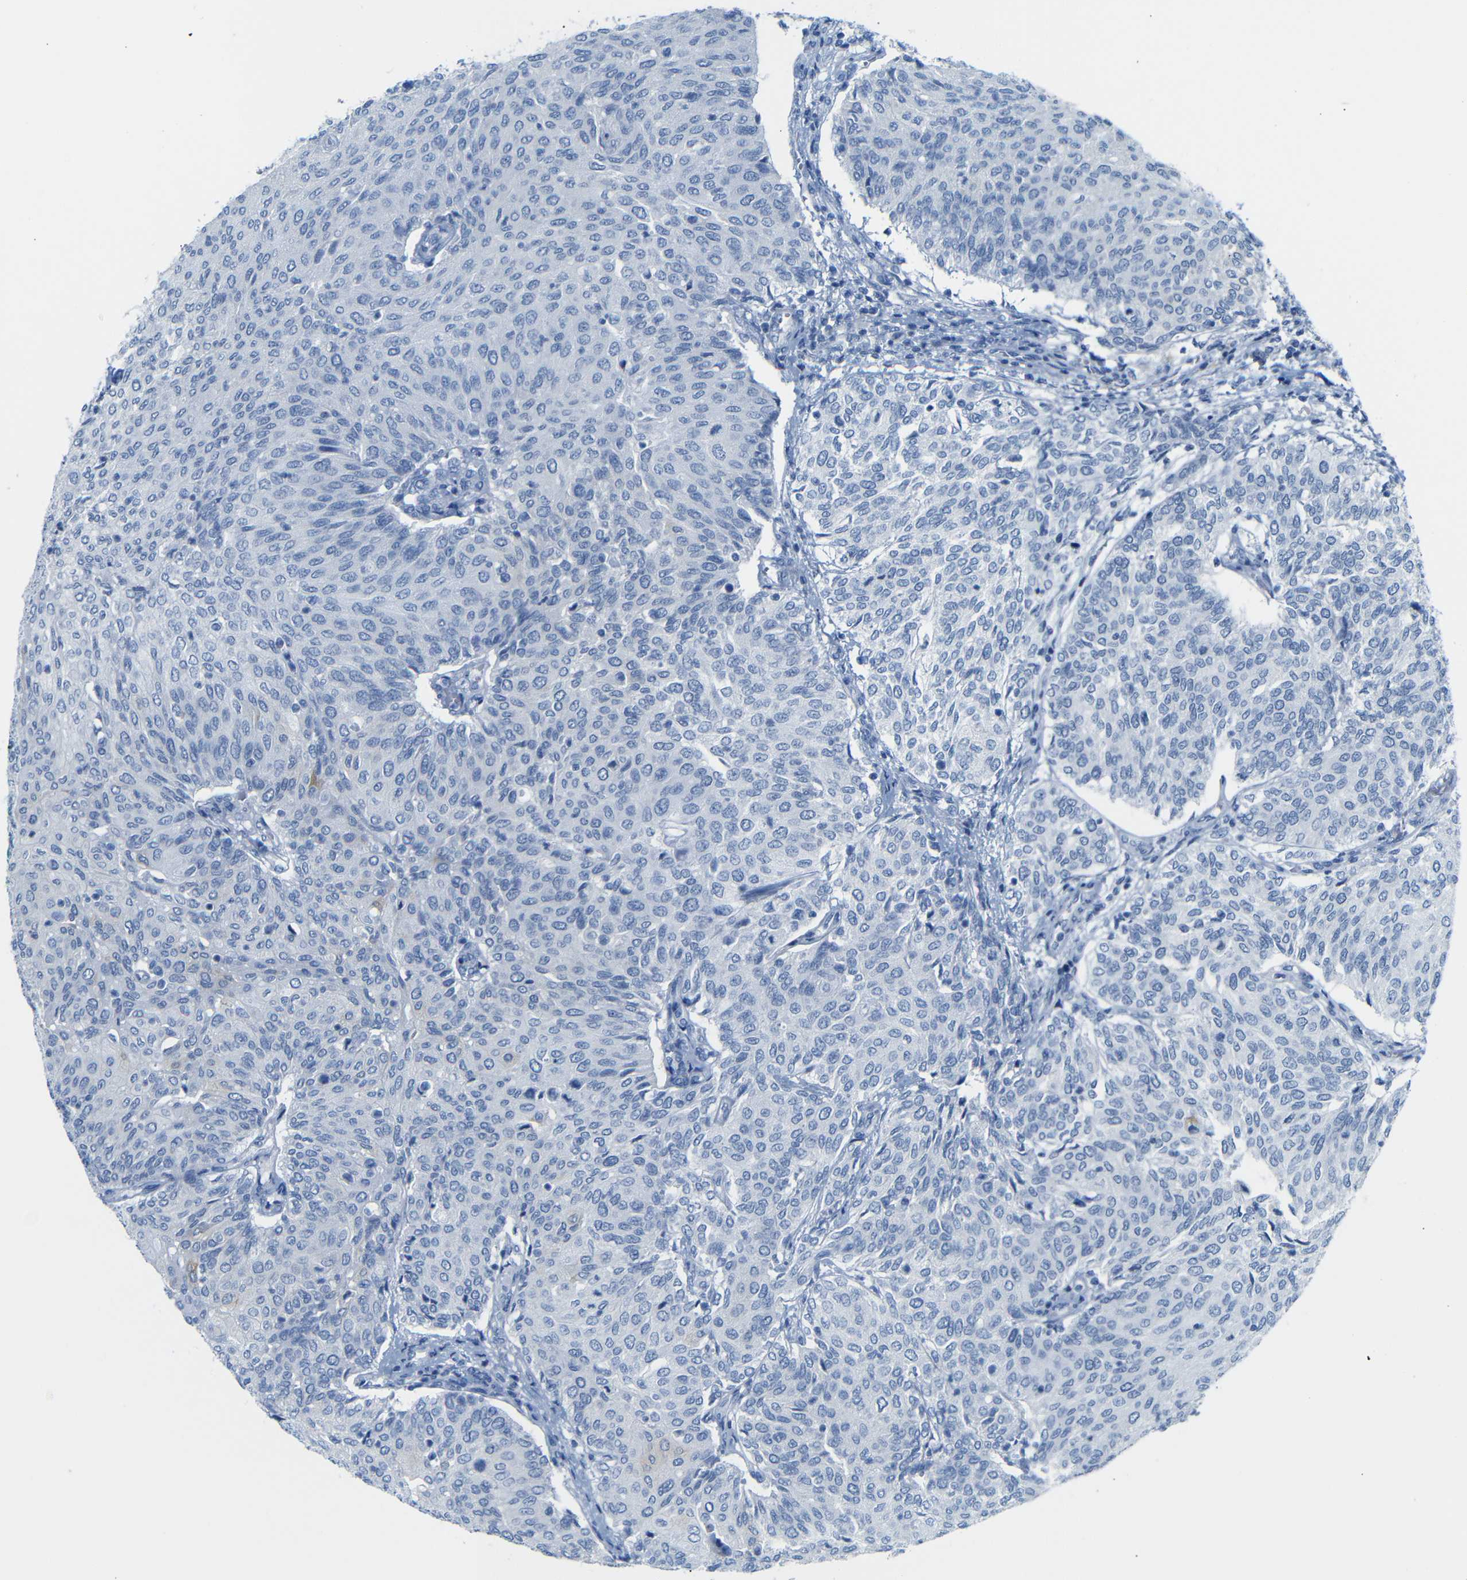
{"staining": {"intensity": "negative", "quantity": "none", "location": "none"}, "tissue": "urothelial cancer", "cell_type": "Tumor cells", "image_type": "cancer", "snomed": [{"axis": "morphology", "description": "Urothelial carcinoma, Low grade"}, {"axis": "topography", "description": "Urinary bladder"}], "caption": "This is an IHC image of urothelial cancer. There is no positivity in tumor cells.", "gene": "FCRL1", "patient": {"sex": "female", "age": 79}}